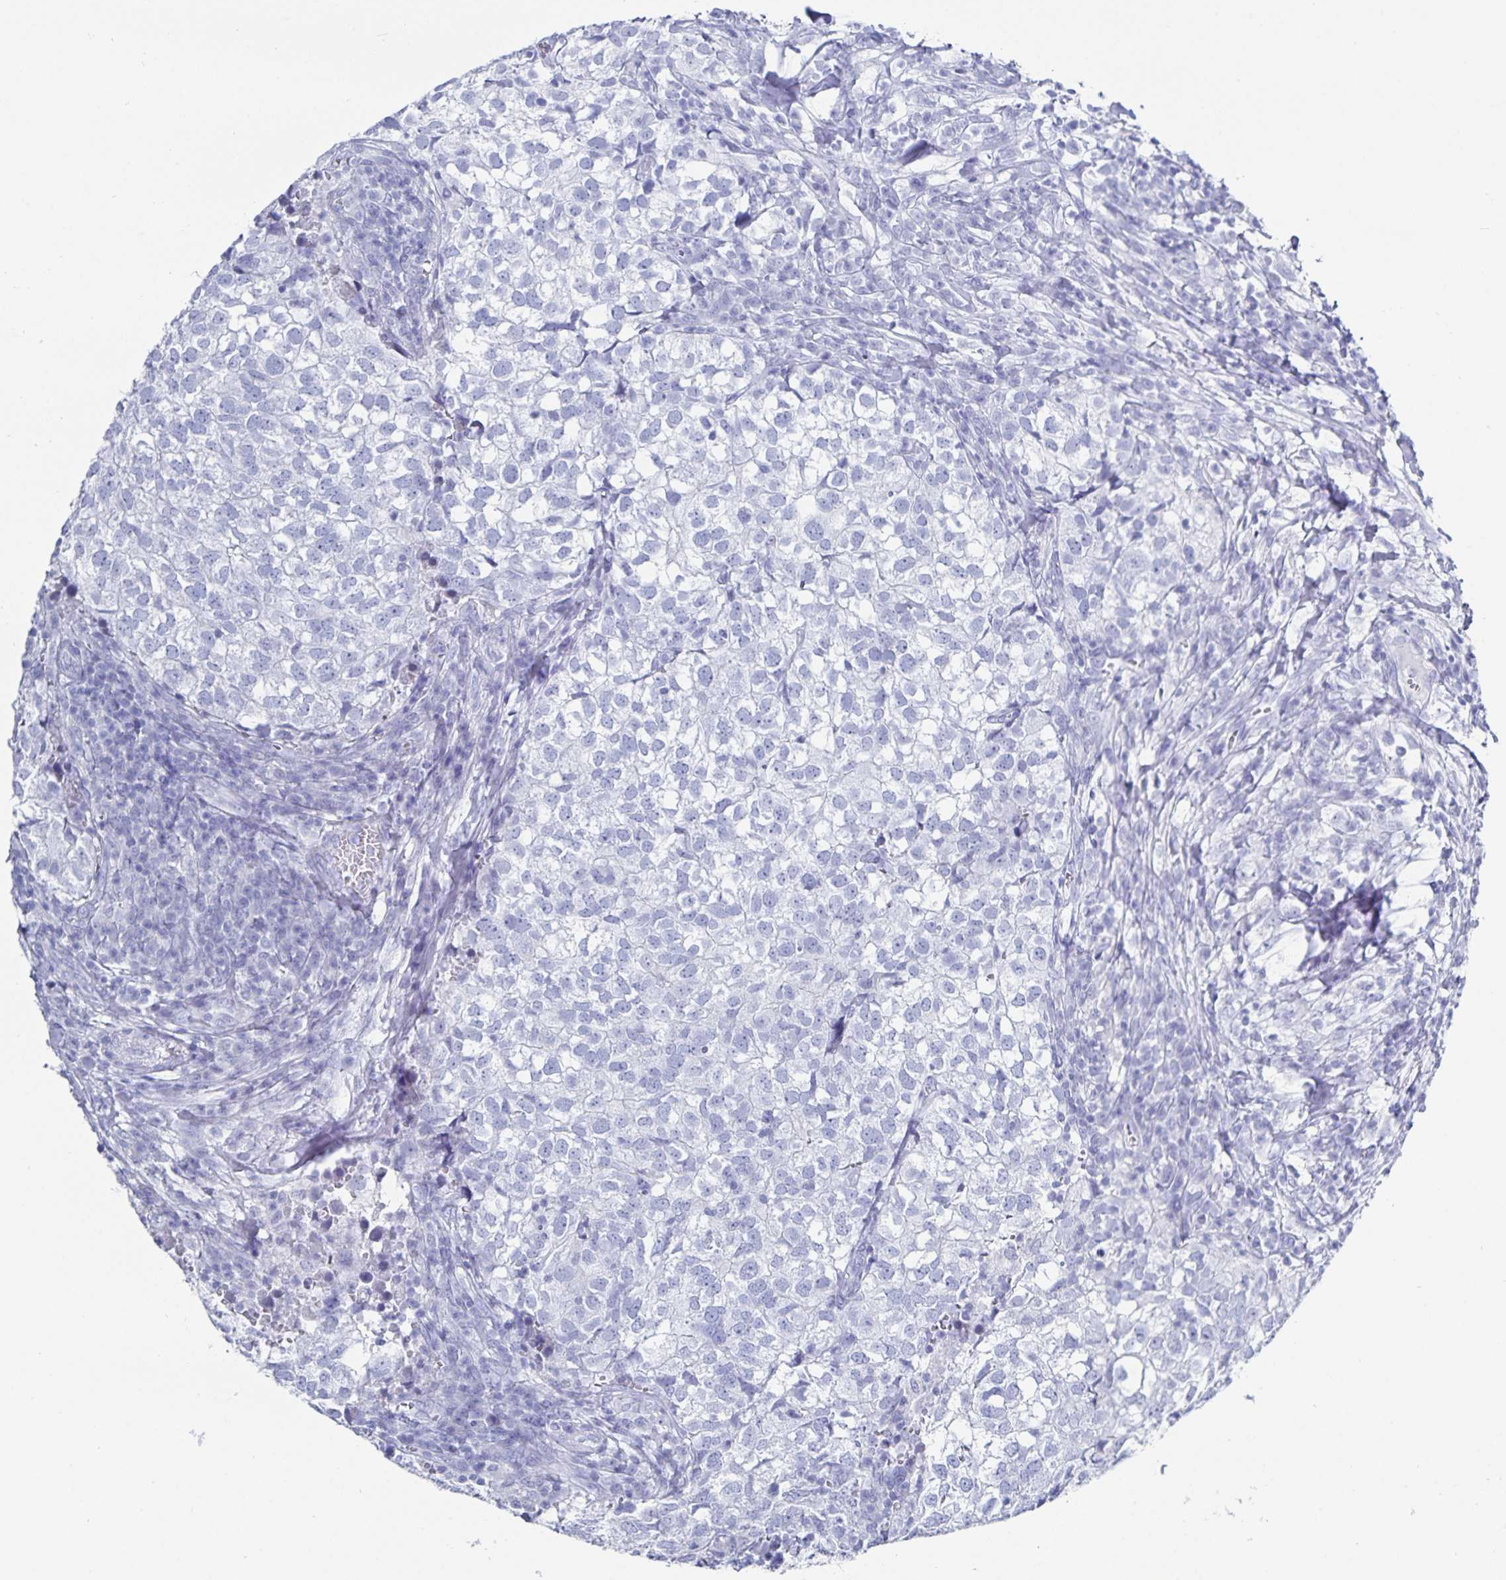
{"staining": {"intensity": "negative", "quantity": "none", "location": "none"}, "tissue": "breast cancer", "cell_type": "Tumor cells", "image_type": "cancer", "snomed": [{"axis": "morphology", "description": "Duct carcinoma"}, {"axis": "topography", "description": "Breast"}], "caption": "Breast cancer (infiltrating ductal carcinoma) was stained to show a protein in brown. There is no significant expression in tumor cells. (Stains: DAB (3,3'-diaminobenzidine) IHC with hematoxylin counter stain, Microscopy: brightfield microscopy at high magnification).", "gene": "C19orf73", "patient": {"sex": "female", "age": 30}}